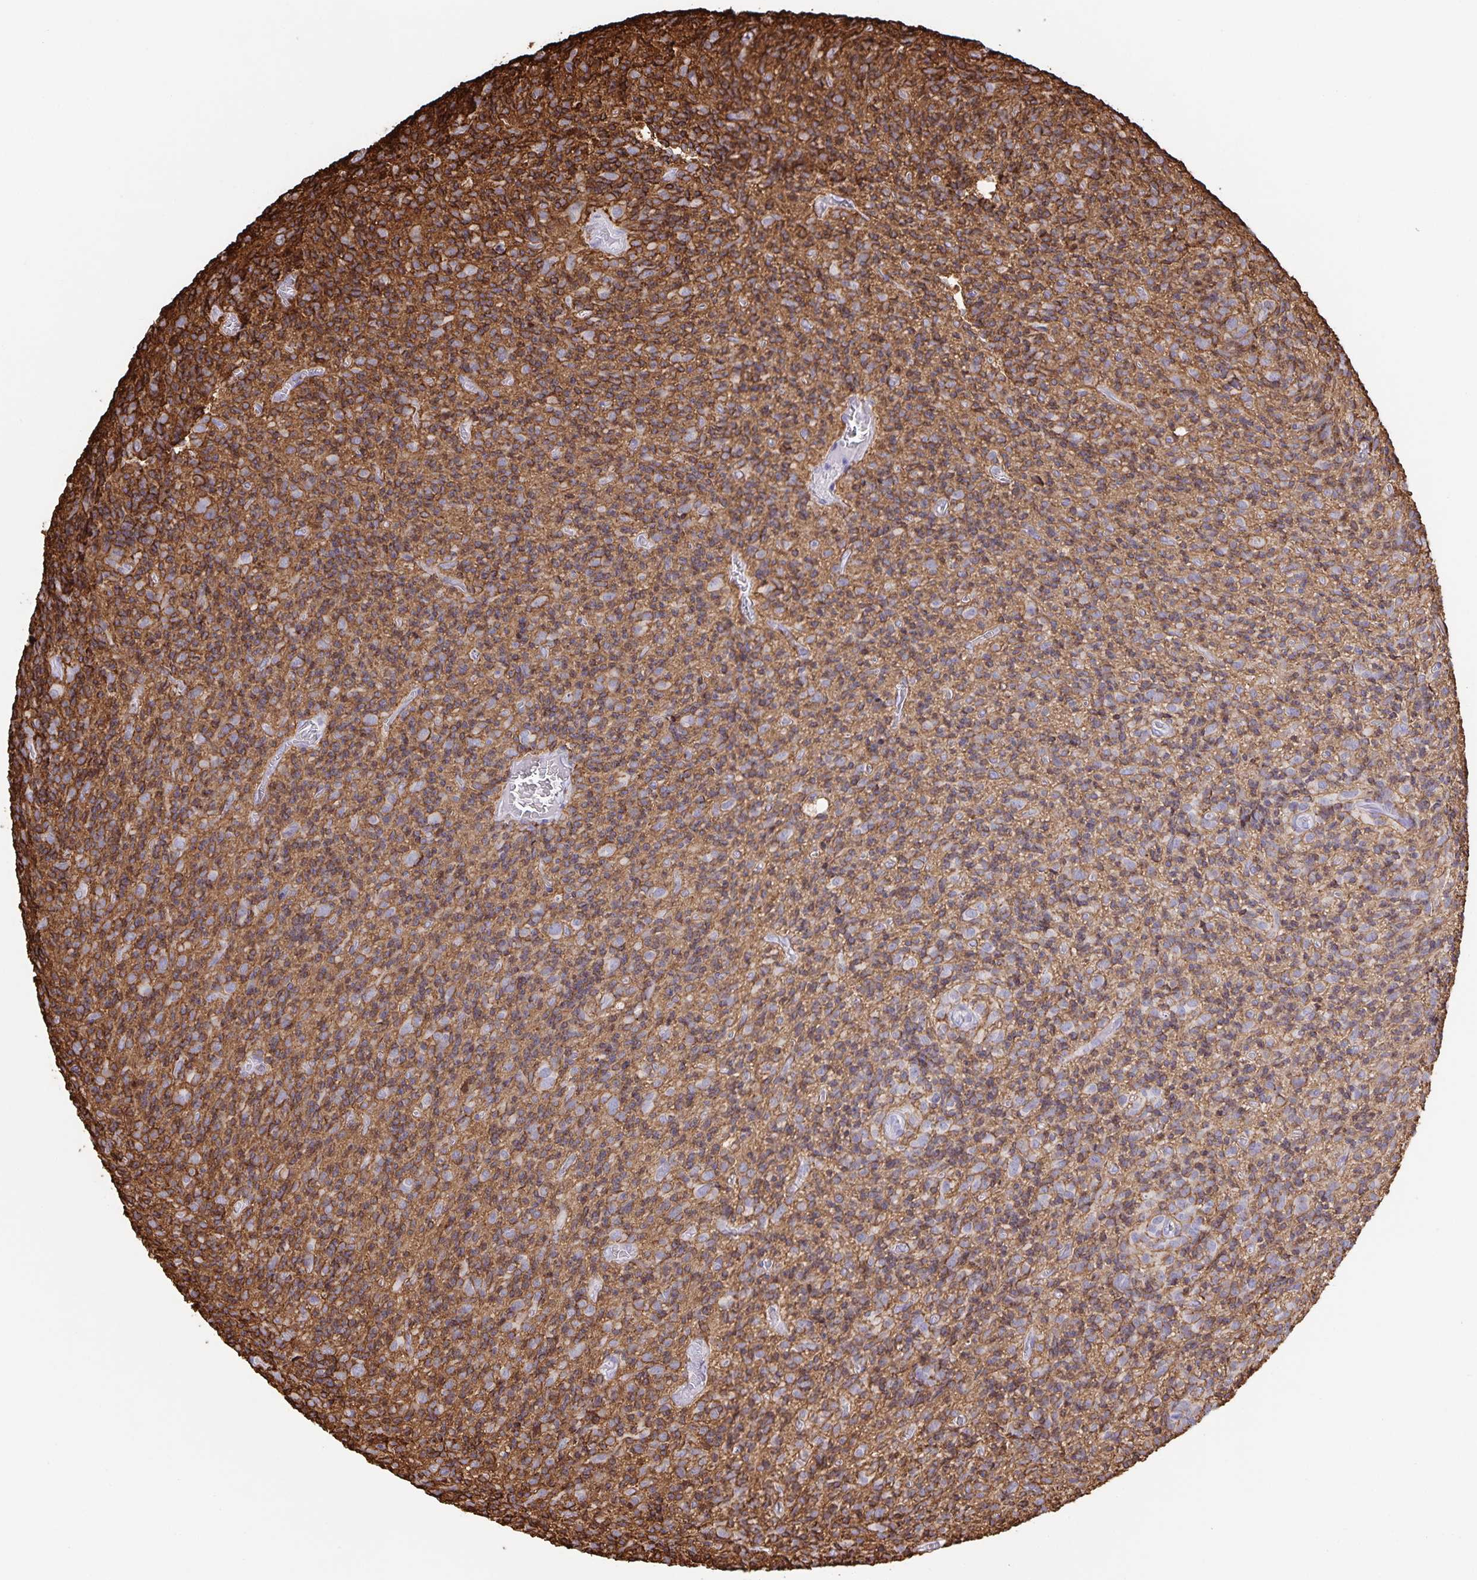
{"staining": {"intensity": "weak", "quantity": "<25%", "location": "cytoplasmic/membranous"}, "tissue": "glioma", "cell_type": "Tumor cells", "image_type": "cancer", "snomed": [{"axis": "morphology", "description": "Glioma, malignant, High grade"}, {"axis": "topography", "description": "Brain"}], "caption": "Immunohistochemistry image of neoplastic tissue: human malignant glioma (high-grade) stained with DAB reveals no significant protein staining in tumor cells.", "gene": "AQP4", "patient": {"sex": "male", "age": 76}}